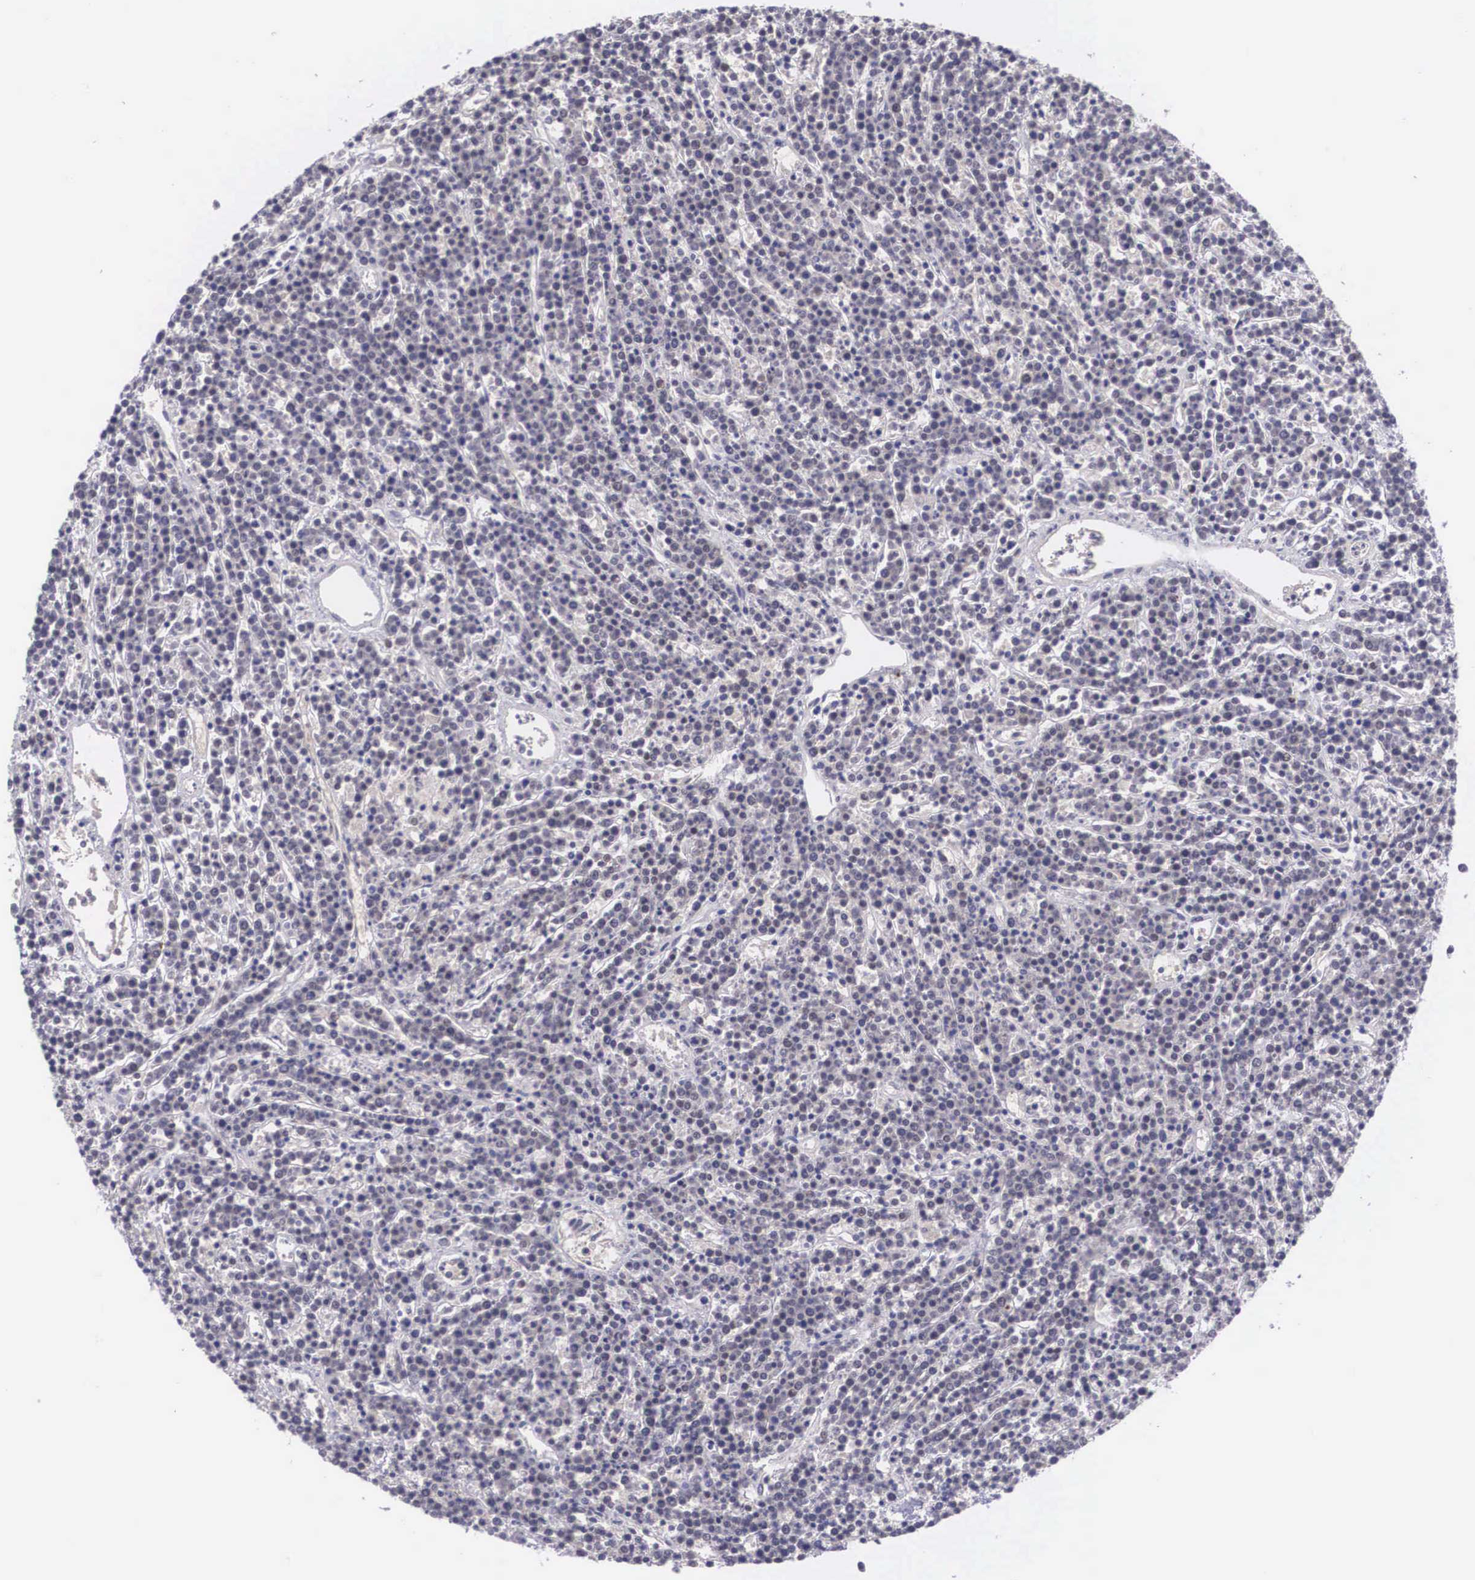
{"staining": {"intensity": "negative", "quantity": "none", "location": "none"}, "tissue": "lymphoma", "cell_type": "Tumor cells", "image_type": "cancer", "snomed": [{"axis": "morphology", "description": "Malignant lymphoma, non-Hodgkin's type, High grade"}, {"axis": "topography", "description": "Ovary"}], "caption": "Immunohistochemical staining of human lymphoma displays no significant staining in tumor cells. Nuclei are stained in blue.", "gene": "NINL", "patient": {"sex": "female", "age": 56}}